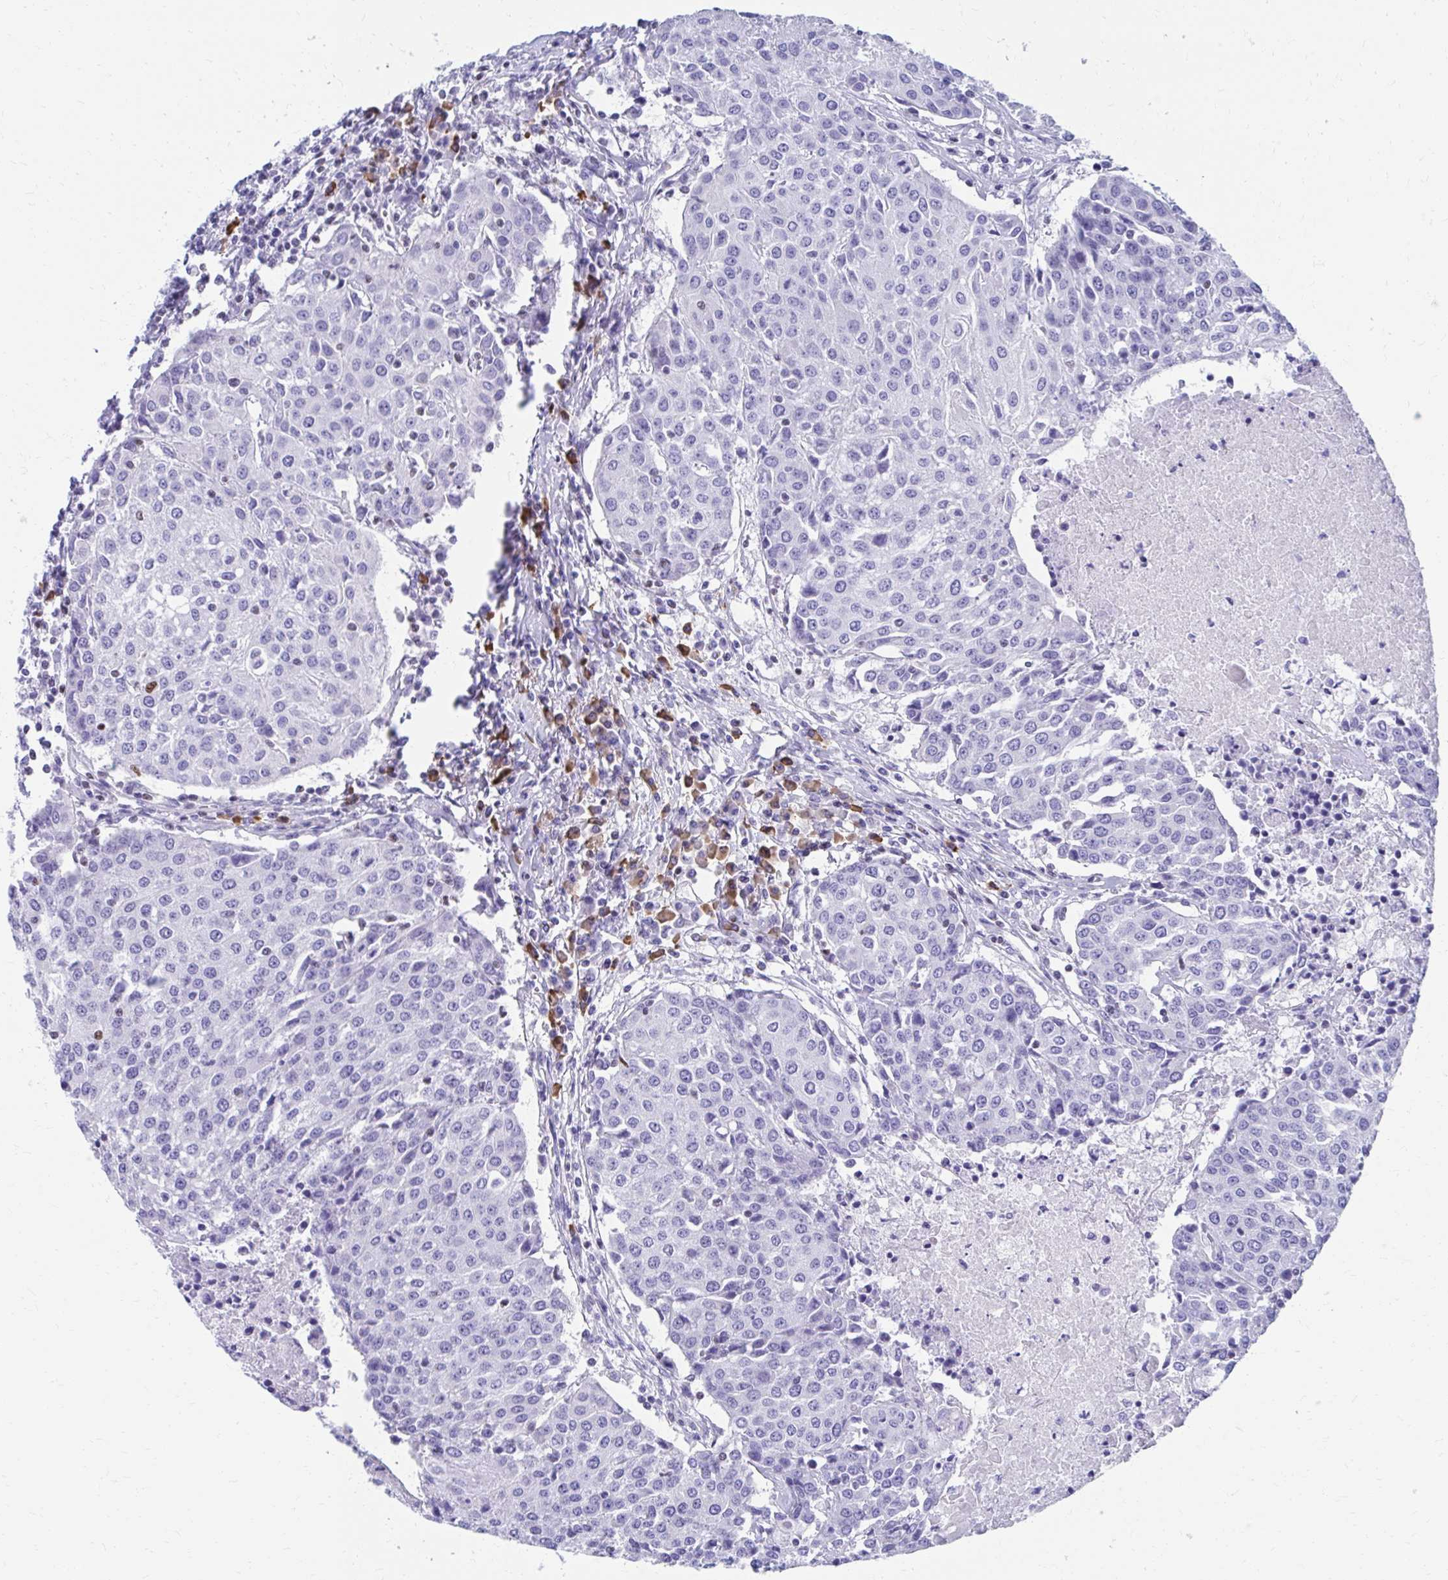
{"staining": {"intensity": "negative", "quantity": "none", "location": "none"}, "tissue": "urothelial cancer", "cell_type": "Tumor cells", "image_type": "cancer", "snomed": [{"axis": "morphology", "description": "Urothelial carcinoma, High grade"}, {"axis": "topography", "description": "Urinary bladder"}], "caption": "The photomicrograph shows no significant expression in tumor cells of high-grade urothelial carcinoma.", "gene": "RUNX3", "patient": {"sex": "female", "age": 85}}